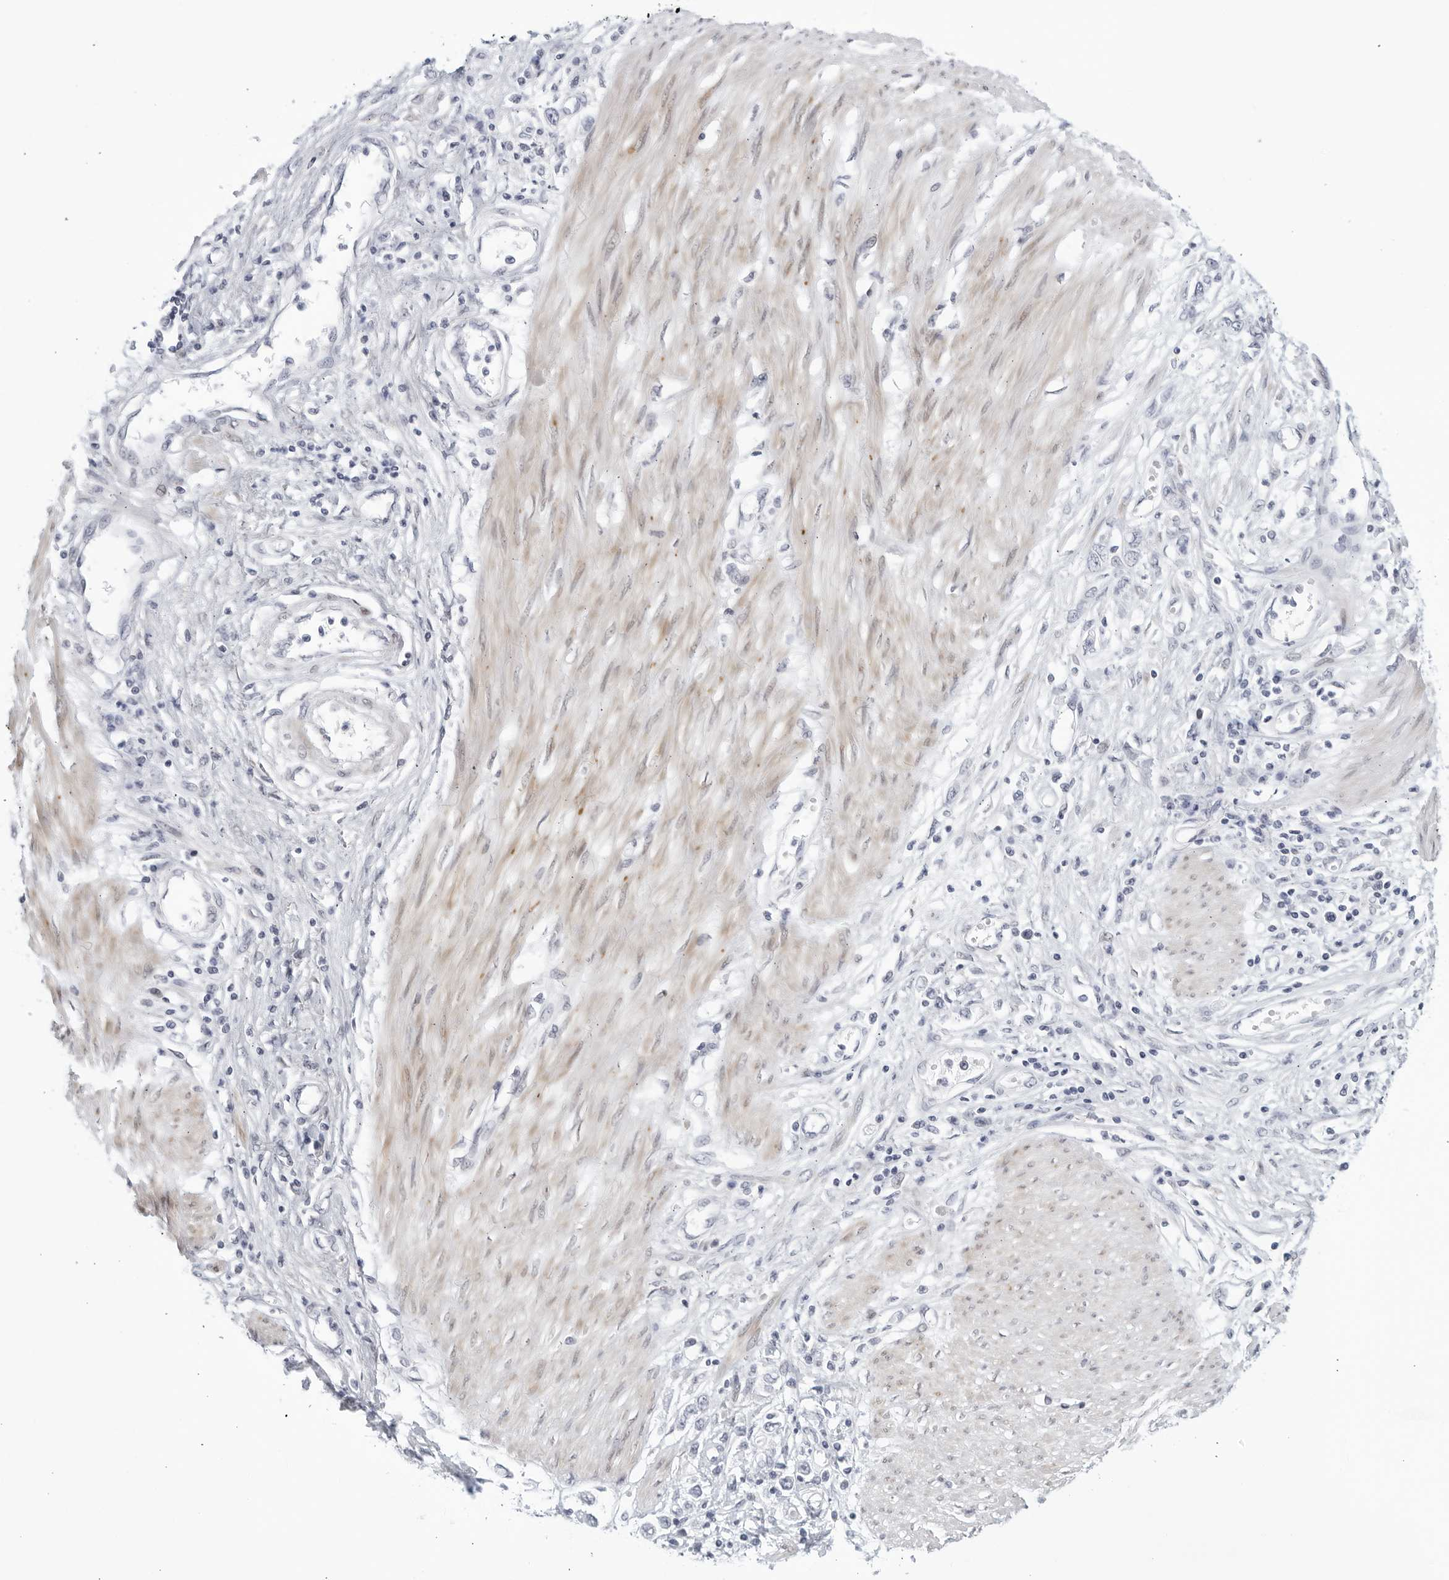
{"staining": {"intensity": "negative", "quantity": "none", "location": "none"}, "tissue": "stomach cancer", "cell_type": "Tumor cells", "image_type": "cancer", "snomed": [{"axis": "morphology", "description": "Adenocarcinoma, NOS"}, {"axis": "topography", "description": "Stomach"}], "caption": "Photomicrograph shows no significant protein staining in tumor cells of stomach cancer.", "gene": "WDTC1", "patient": {"sex": "female", "age": 76}}